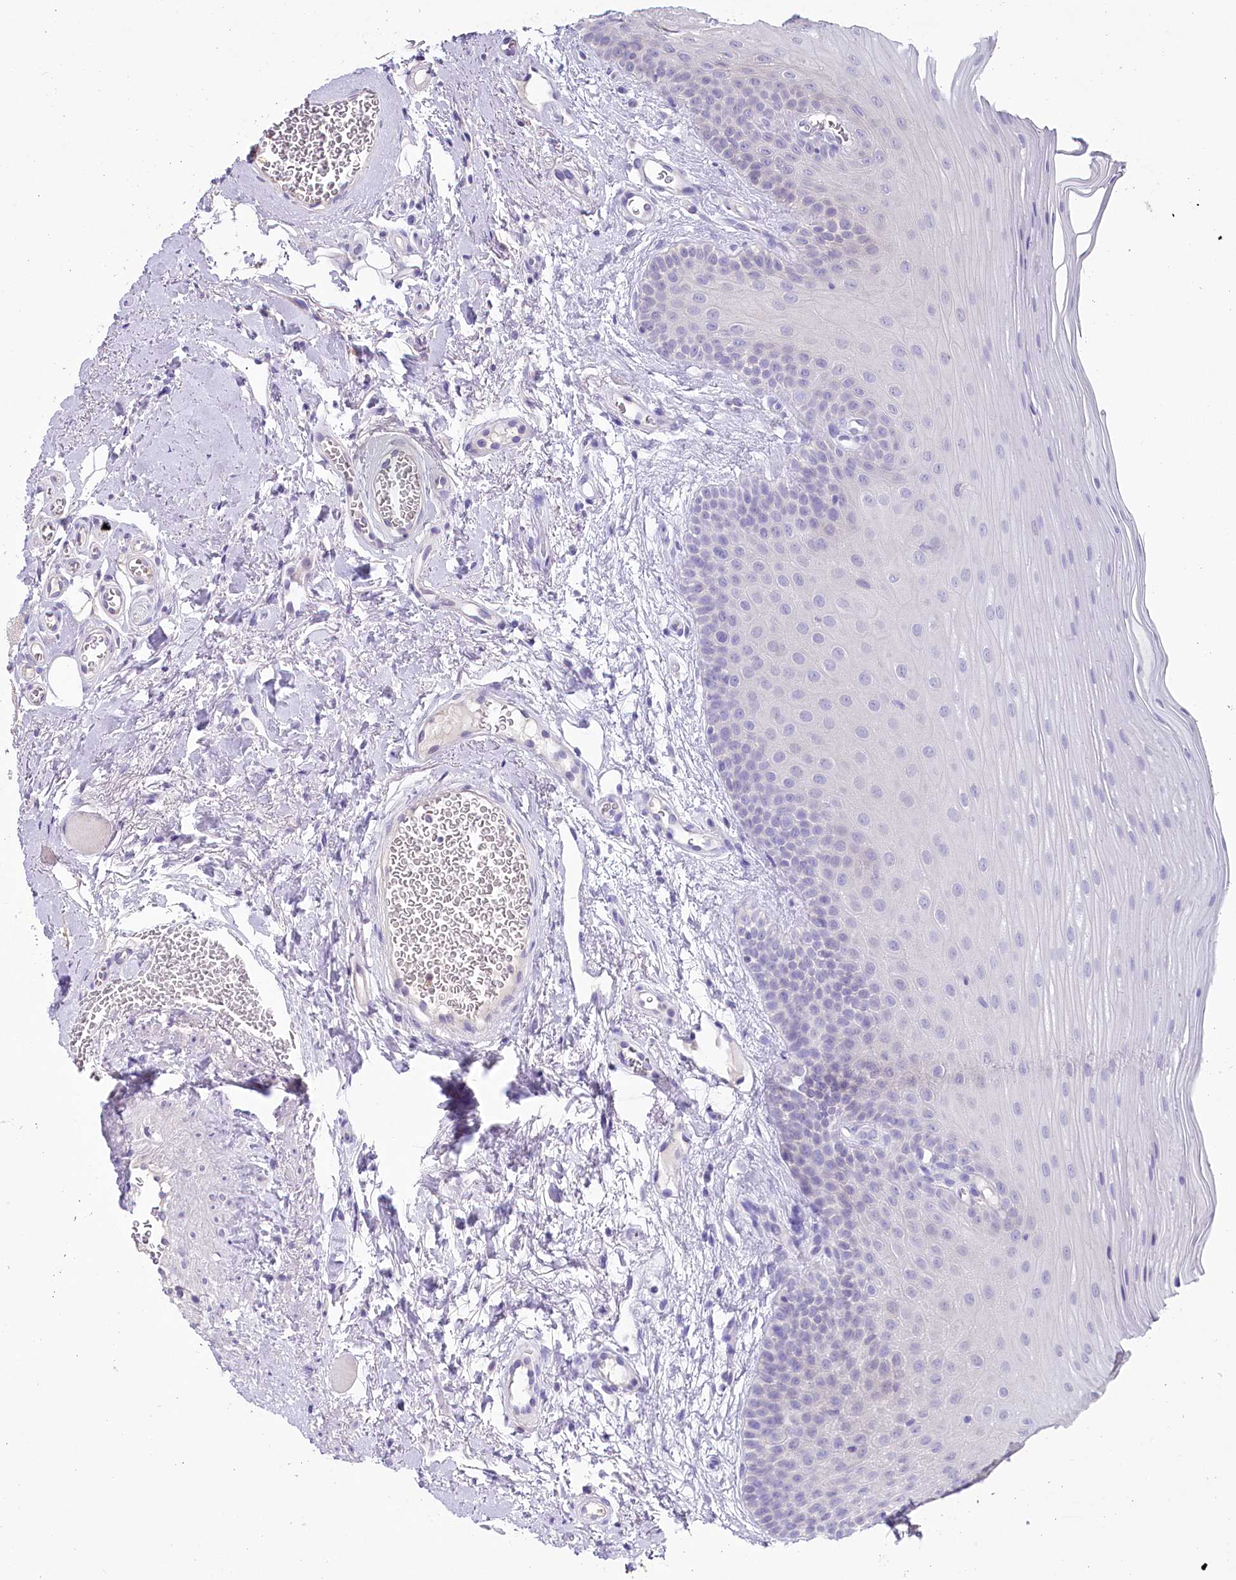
{"staining": {"intensity": "negative", "quantity": "none", "location": "none"}, "tissue": "oral mucosa", "cell_type": "Squamous epithelial cells", "image_type": "normal", "snomed": [{"axis": "morphology", "description": "Normal tissue, NOS"}, {"axis": "topography", "description": "Oral tissue"}], "caption": "DAB immunohistochemical staining of normal human oral mucosa demonstrates no significant expression in squamous epithelial cells. (Stains: DAB immunohistochemistry (IHC) with hematoxylin counter stain, Microscopy: brightfield microscopy at high magnification).", "gene": "SLC6A11", "patient": {"sex": "male", "age": 68}}